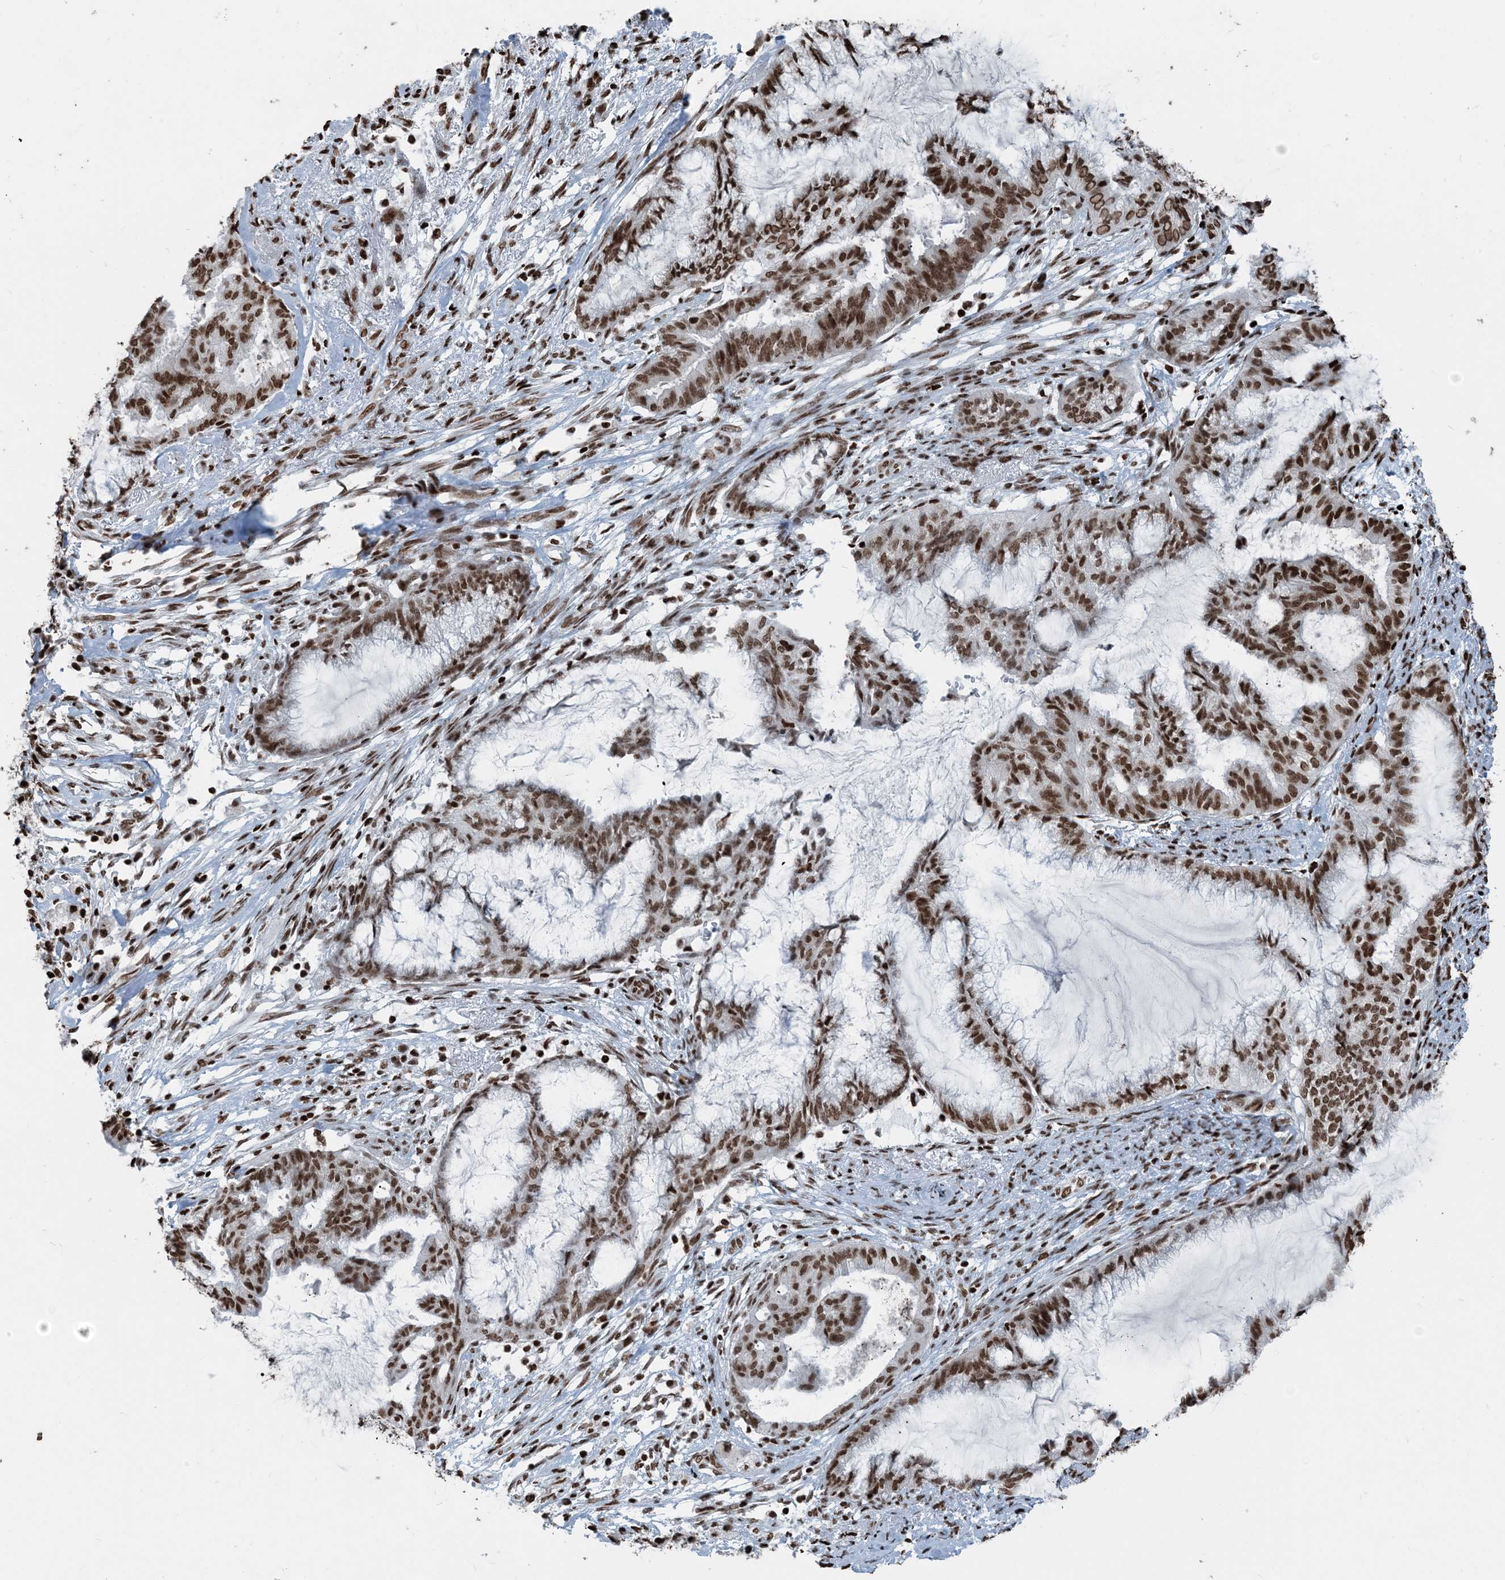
{"staining": {"intensity": "moderate", "quantity": ">75%", "location": "nuclear"}, "tissue": "endometrial cancer", "cell_type": "Tumor cells", "image_type": "cancer", "snomed": [{"axis": "morphology", "description": "Adenocarcinoma, NOS"}, {"axis": "topography", "description": "Endometrium"}], "caption": "Moderate nuclear positivity for a protein is identified in approximately >75% of tumor cells of endometrial cancer (adenocarcinoma) using immunohistochemistry.", "gene": "H3-3B", "patient": {"sex": "female", "age": 86}}